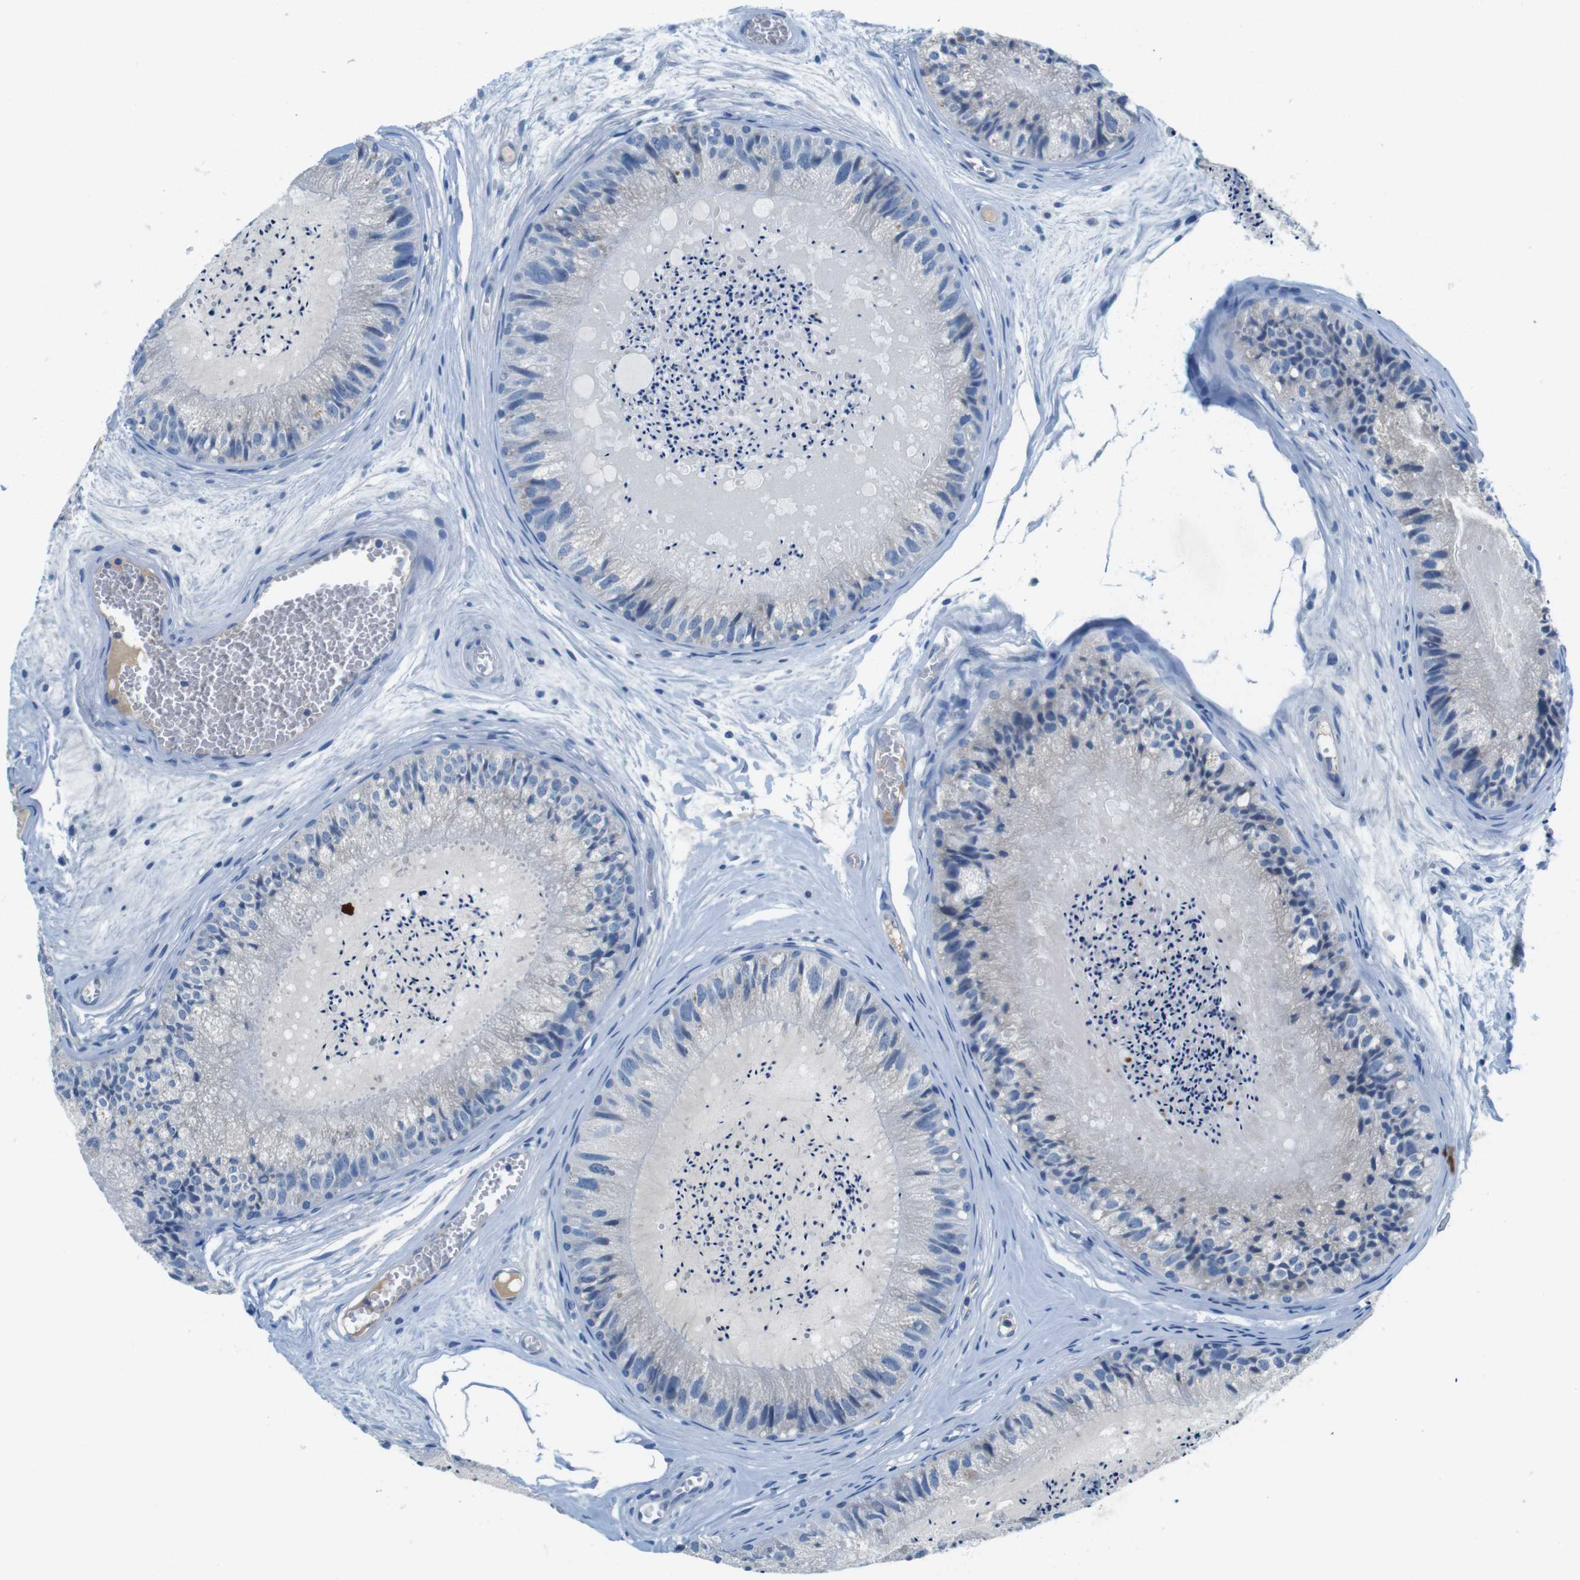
{"staining": {"intensity": "negative", "quantity": "none", "location": "none"}, "tissue": "epididymis", "cell_type": "Glandular cells", "image_type": "normal", "snomed": [{"axis": "morphology", "description": "Normal tissue, NOS"}, {"axis": "topography", "description": "Epididymis"}], "caption": "DAB (3,3'-diaminobenzidine) immunohistochemical staining of benign epididymis reveals no significant expression in glandular cells.", "gene": "SLC35A3", "patient": {"sex": "male", "age": 31}}